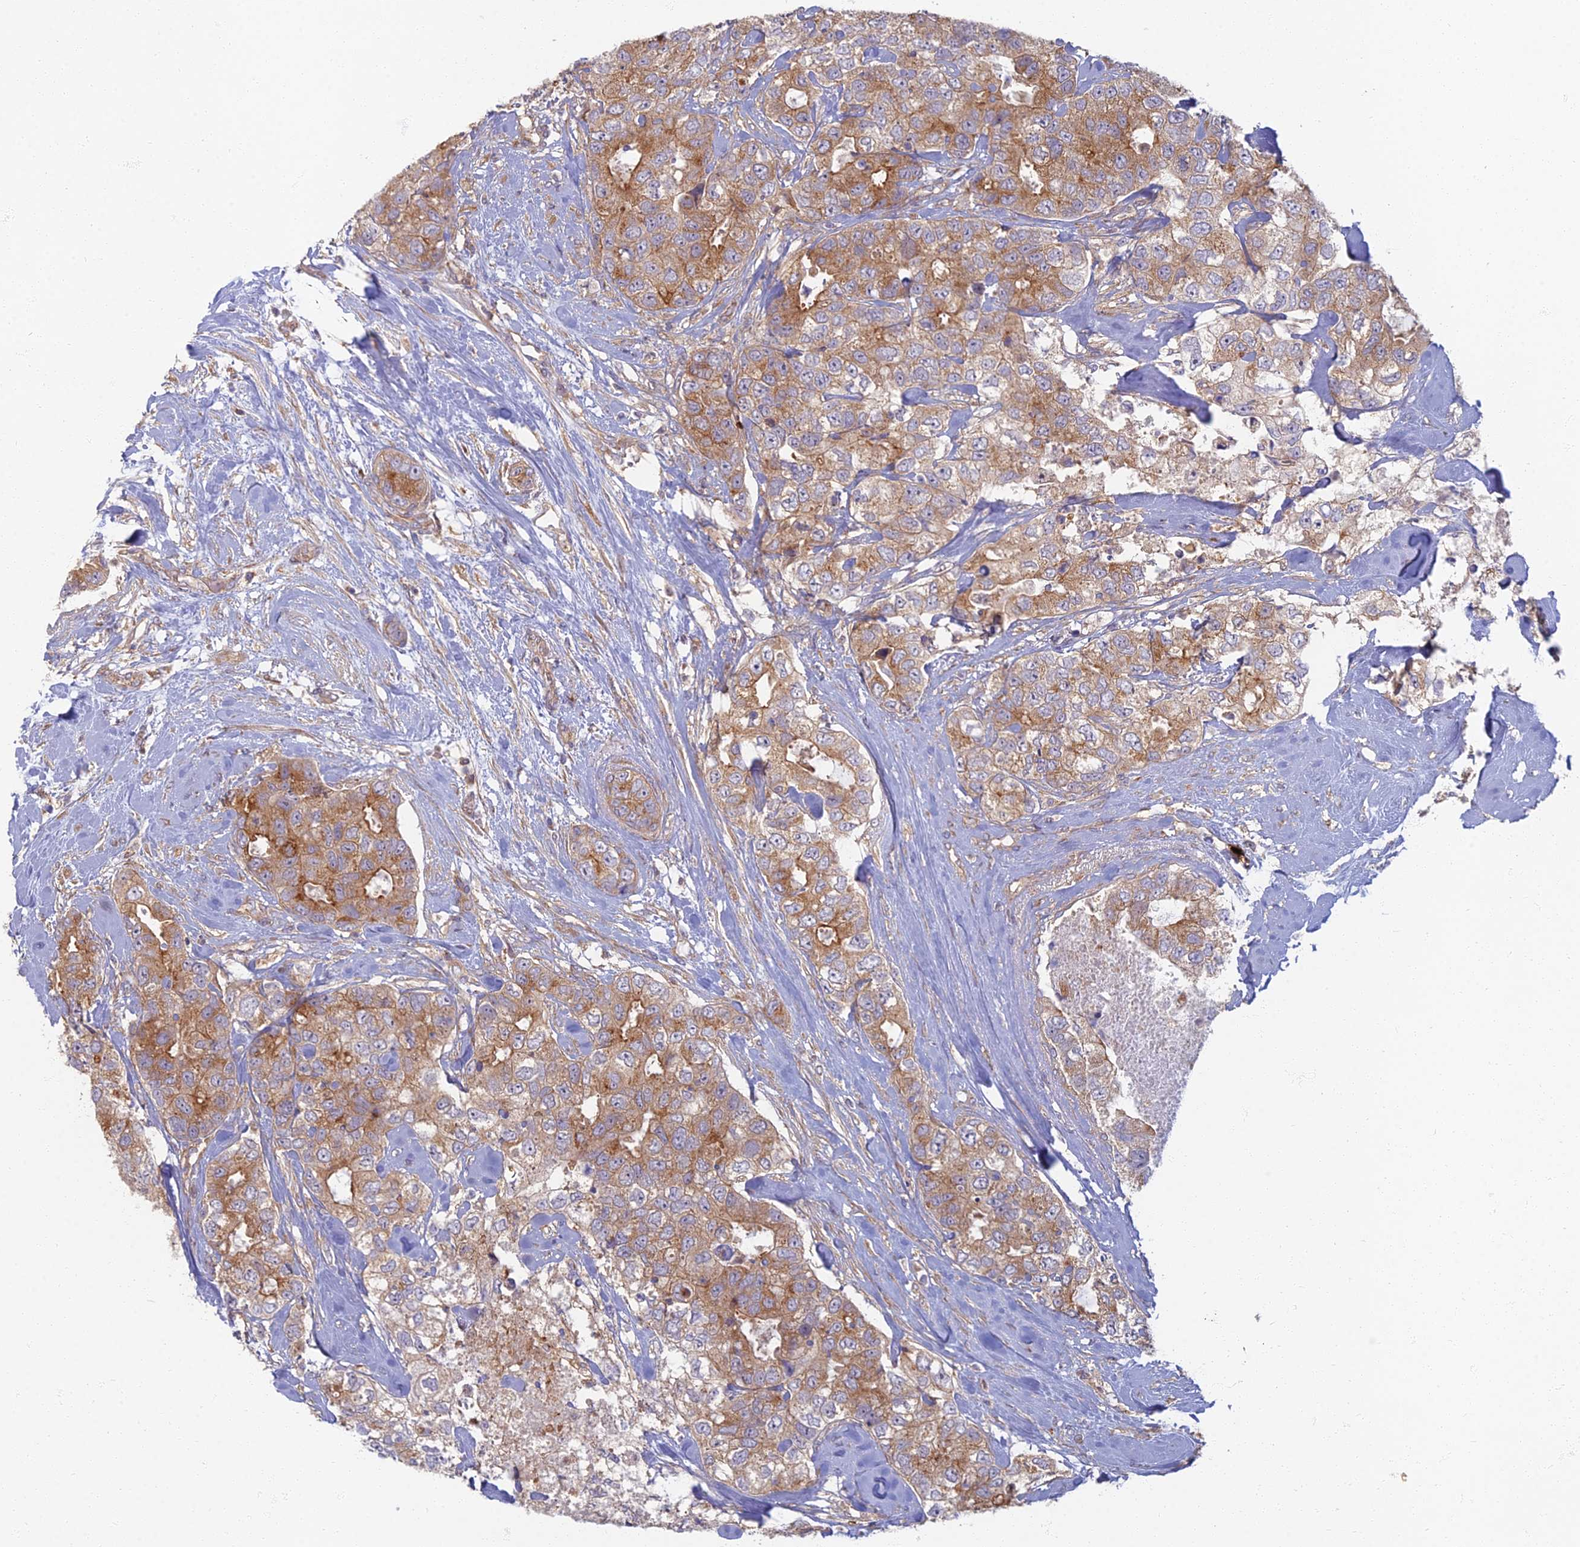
{"staining": {"intensity": "moderate", "quantity": ">75%", "location": "cytoplasmic/membranous"}, "tissue": "breast cancer", "cell_type": "Tumor cells", "image_type": "cancer", "snomed": [{"axis": "morphology", "description": "Duct carcinoma"}, {"axis": "topography", "description": "Breast"}], "caption": "The photomicrograph demonstrates a brown stain indicating the presence of a protein in the cytoplasmic/membranous of tumor cells in breast cancer.", "gene": "PROX2", "patient": {"sex": "female", "age": 62}}